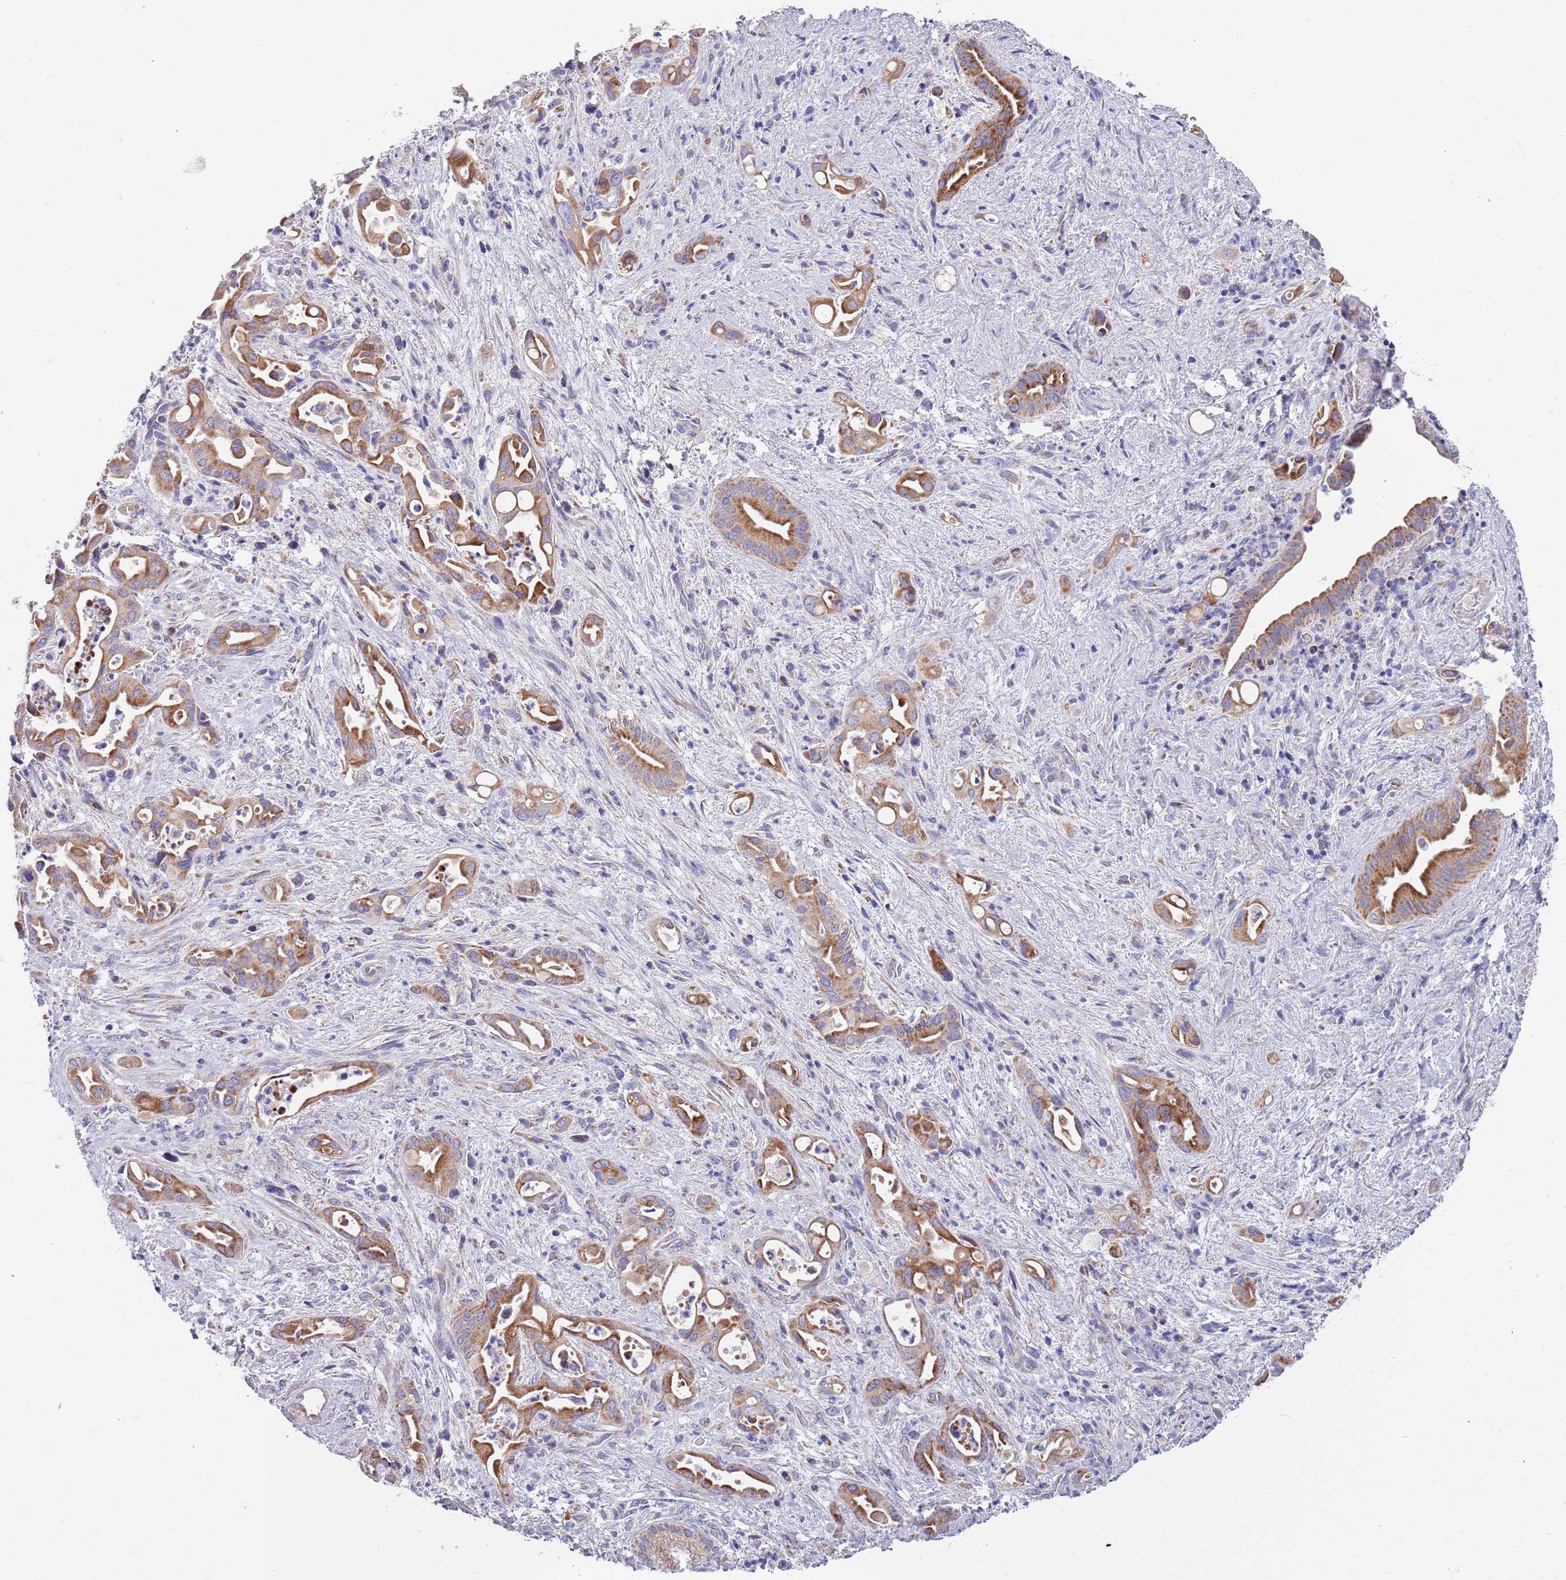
{"staining": {"intensity": "moderate", "quantity": ">75%", "location": "cytoplasmic/membranous"}, "tissue": "liver cancer", "cell_type": "Tumor cells", "image_type": "cancer", "snomed": [{"axis": "morphology", "description": "Cholangiocarcinoma"}, {"axis": "topography", "description": "Liver"}], "caption": "Liver cholangiocarcinoma stained for a protein (brown) exhibits moderate cytoplasmic/membranous positive expression in approximately >75% of tumor cells.", "gene": "EMC8", "patient": {"sex": "female", "age": 68}}